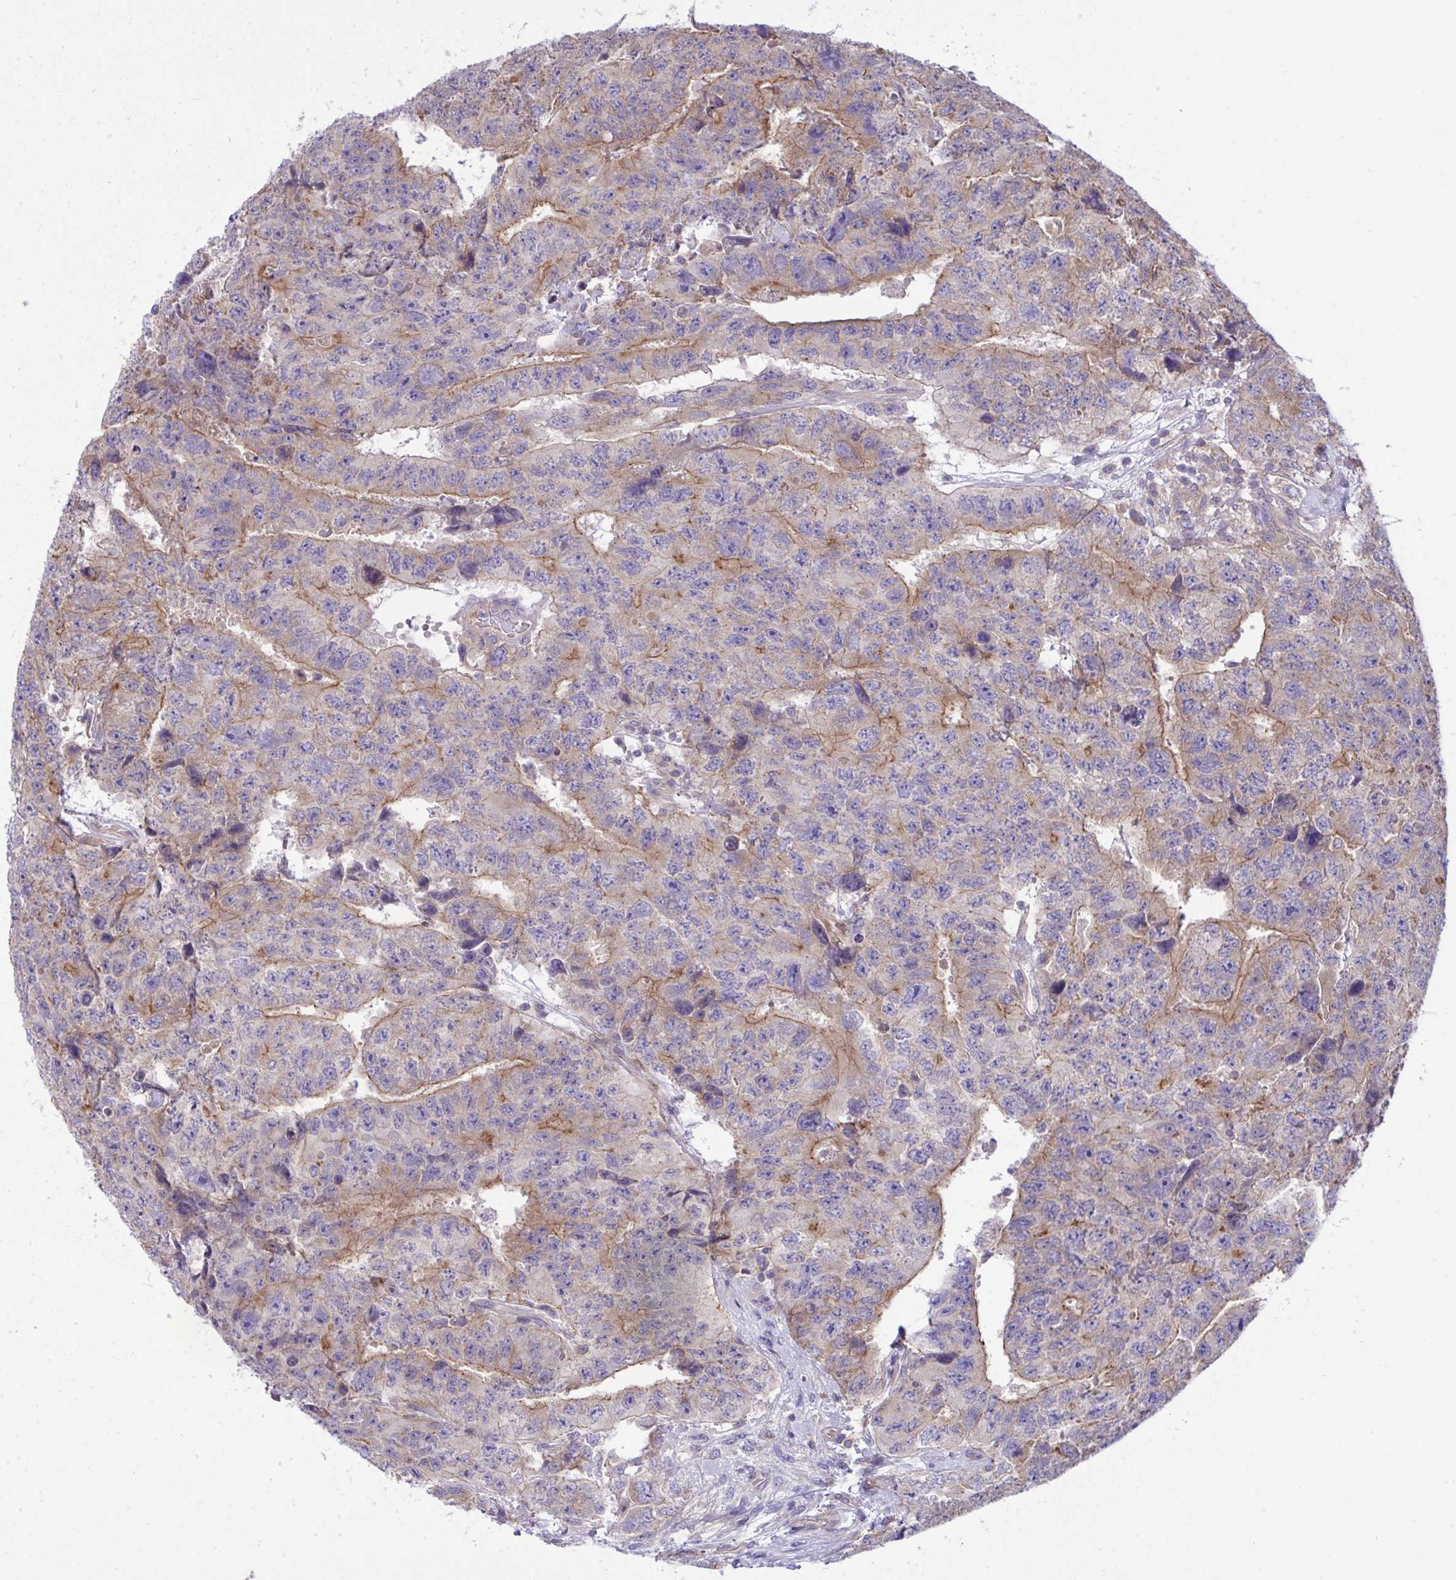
{"staining": {"intensity": "moderate", "quantity": "<25%", "location": "cytoplasmic/membranous"}, "tissue": "testis cancer", "cell_type": "Tumor cells", "image_type": "cancer", "snomed": [{"axis": "morphology", "description": "Carcinoma, Embryonal, NOS"}, {"axis": "topography", "description": "Testis"}], "caption": "The micrograph demonstrates immunohistochemical staining of embryonal carcinoma (testis). There is moderate cytoplasmic/membranous expression is appreciated in approximately <25% of tumor cells.", "gene": "GRB14", "patient": {"sex": "male", "age": 24}}